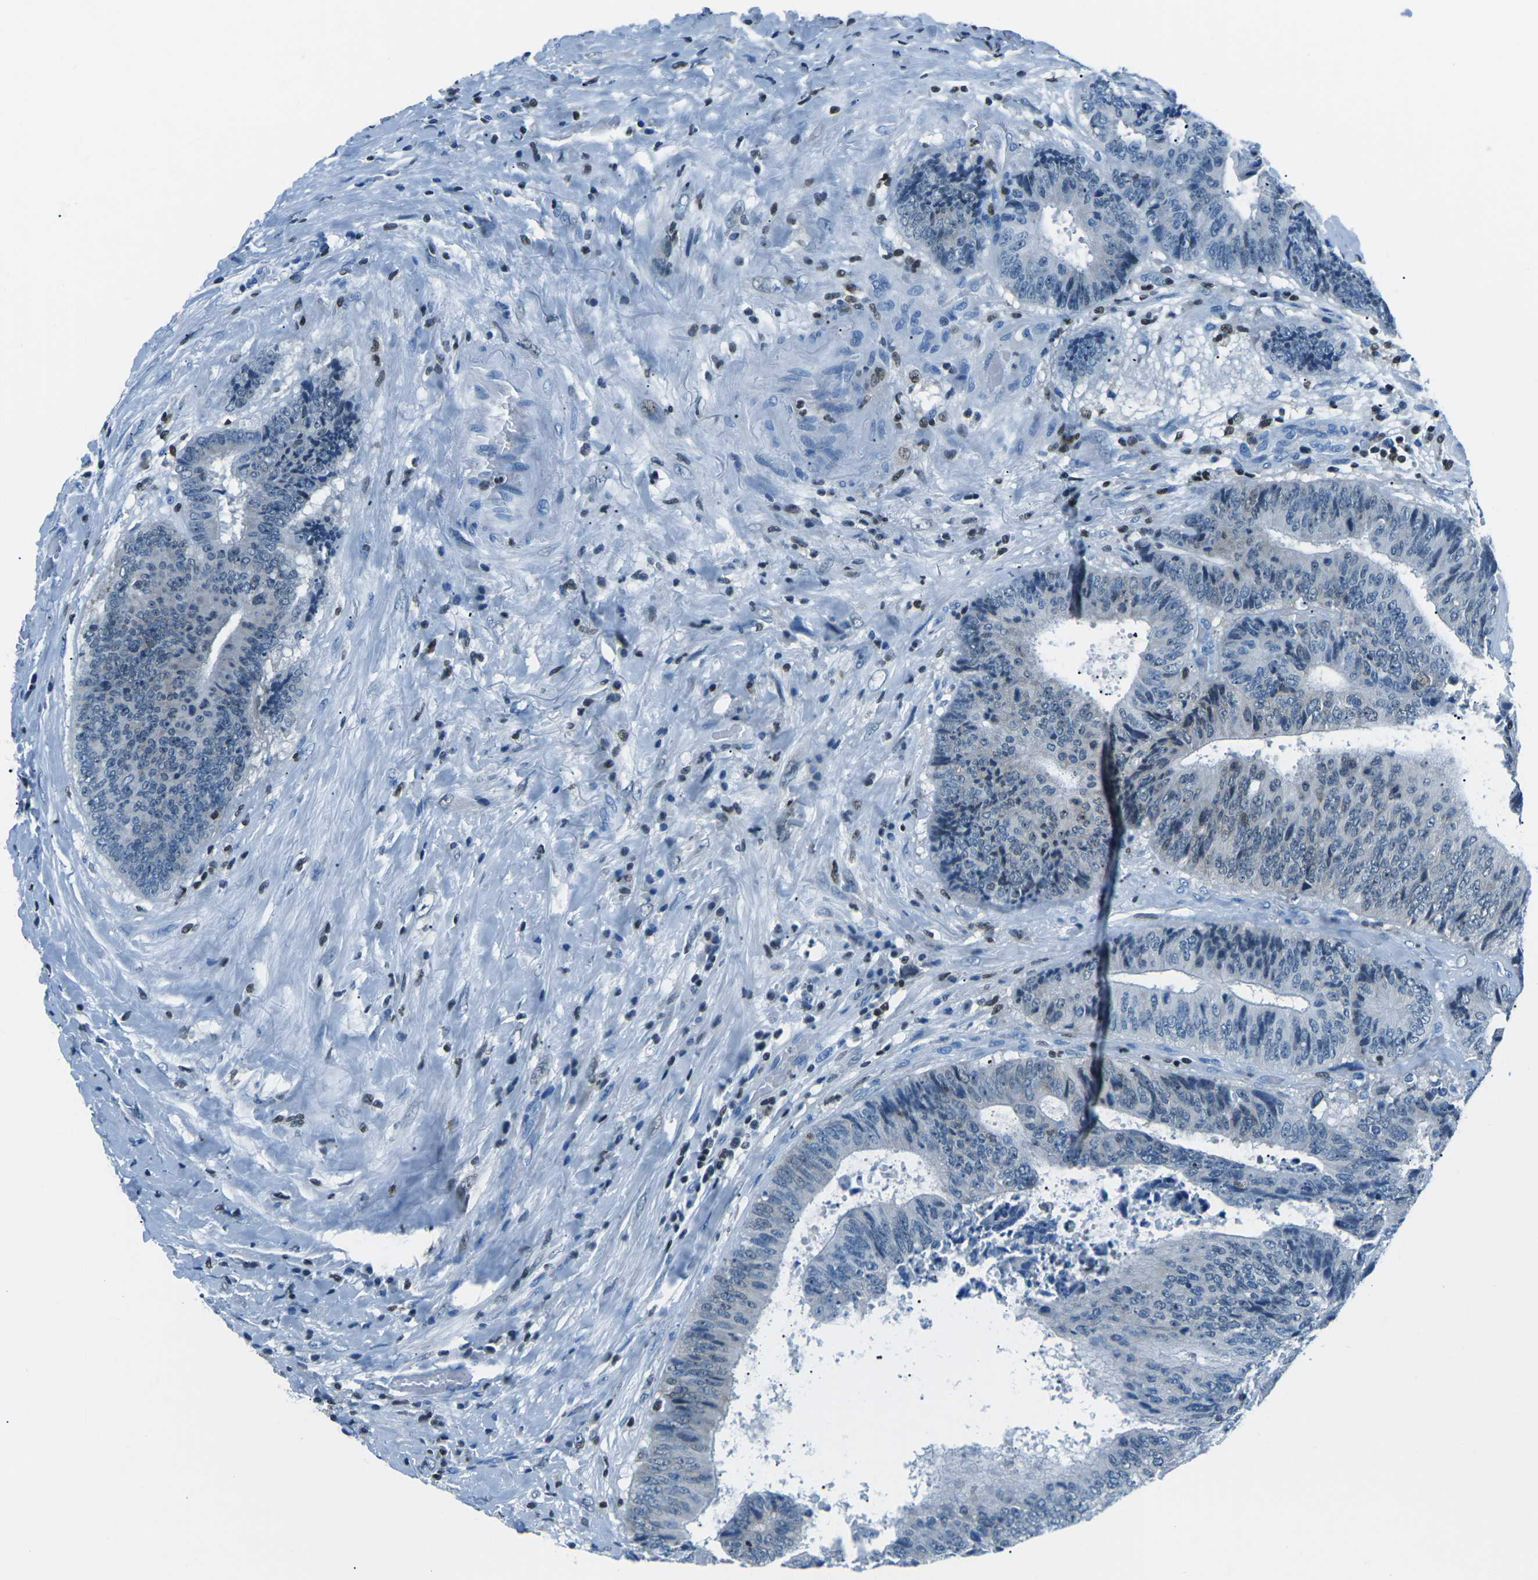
{"staining": {"intensity": "weak", "quantity": "<25%", "location": "nuclear"}, "tissue": "colorectal cancer", "cell_type": "Tumor cells", "image_type": "cancer", "snomed": [{"axis": "morphology", "description": "Adenocarcinoma, NOS"}, {"axis": "topography", "description": "Rectum"}], "caption": "Protein analysis of colorectal cancer (adenocarcinoma) exhibits no significant staining in tumor cells.", "gene": "CELF2", "patient": {"sex": "male", "age": 72}}